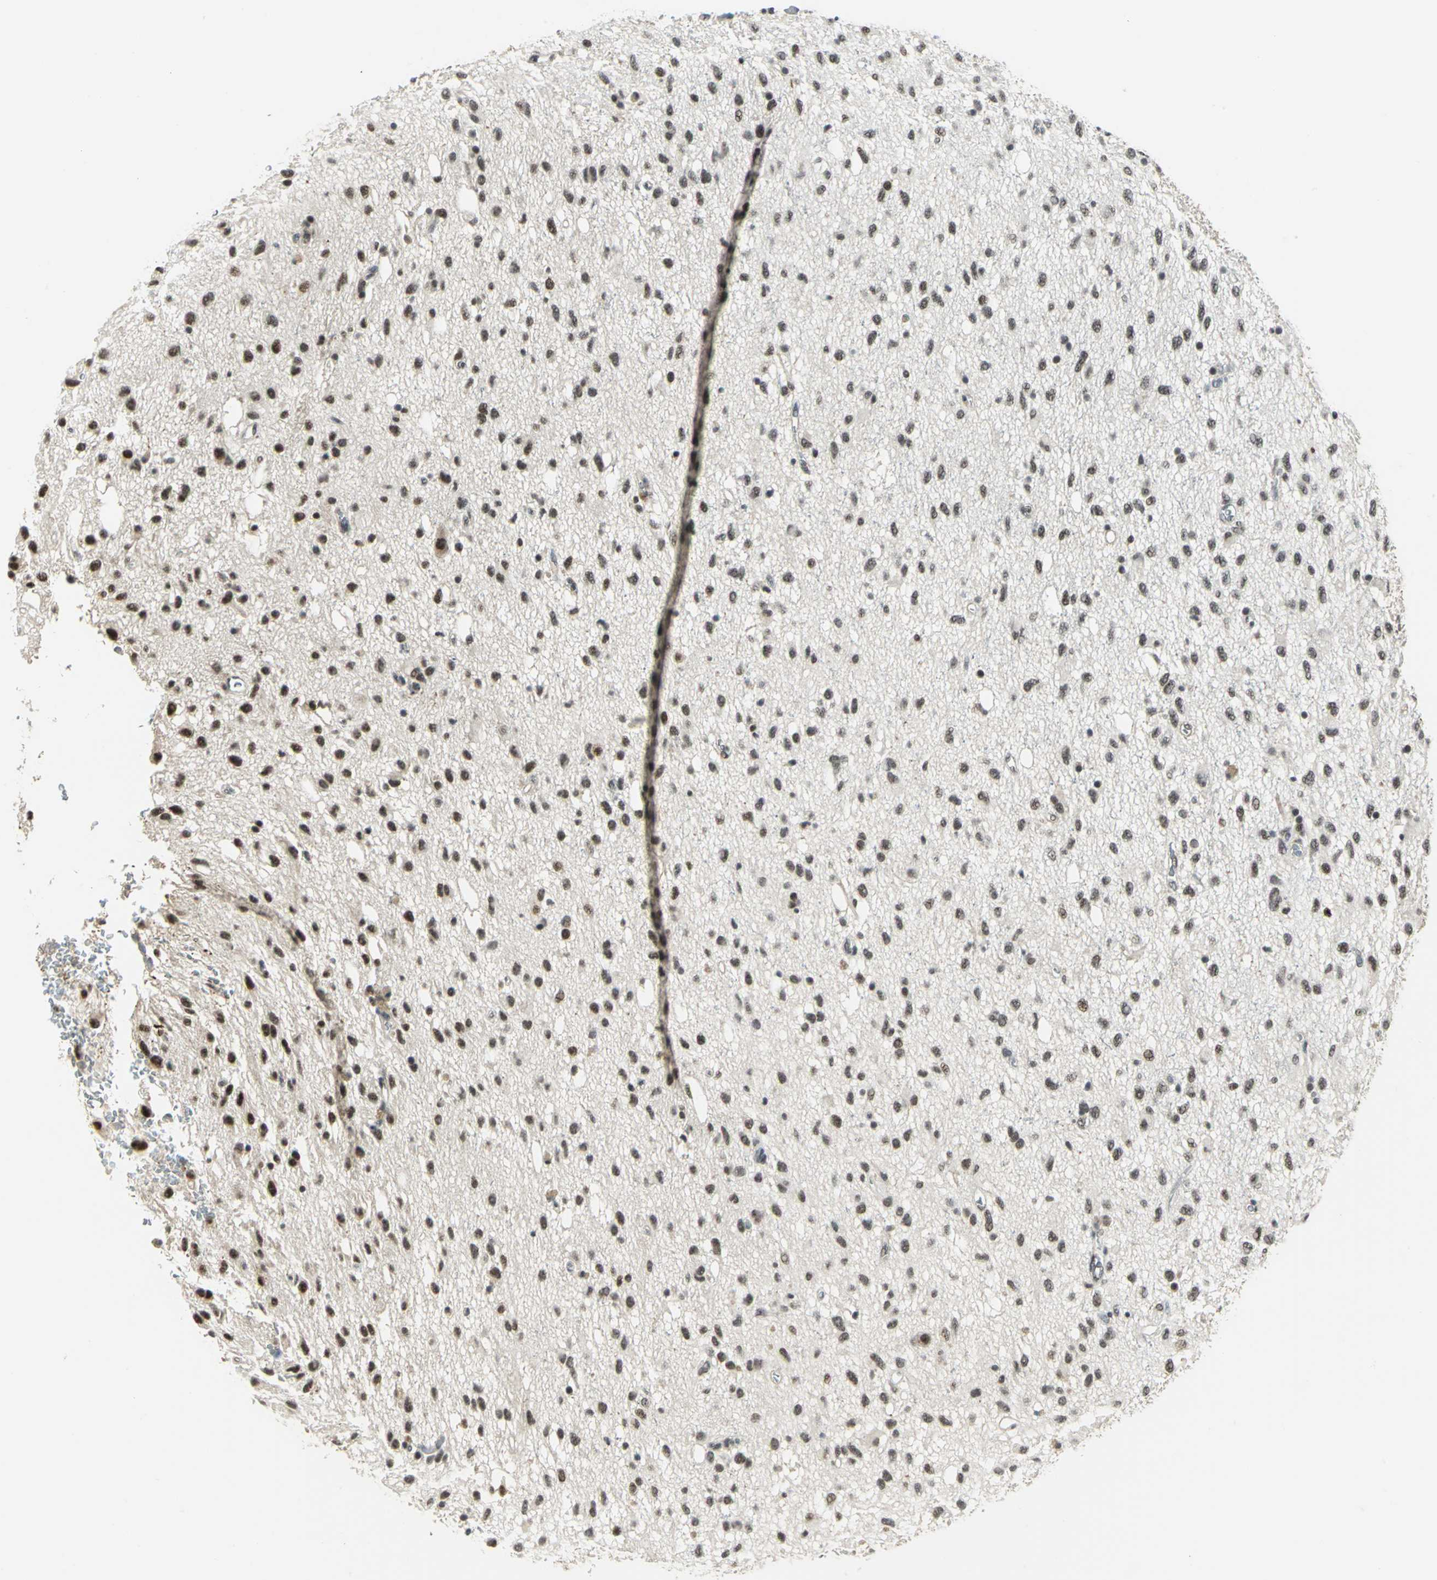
{"staining": {"intensity": "moderate", "quantity": ">75%", "location": "nuclear"}, "tissue": "glioma", "cell_type": "Tumor cells", "image_type": "cancer", "snomed": [{"axis": "morphology", "description": "Glioma, malignant, Low grade"}, {"axis": "topography", "description": "Brain"}], "caption": "Brown immunohistochemical staining in human glioma displays moderate nuclear positivity in about >75% of tumor cells.", "gene": "MTA1", "patient": {"sex": "male", "age": 77}}